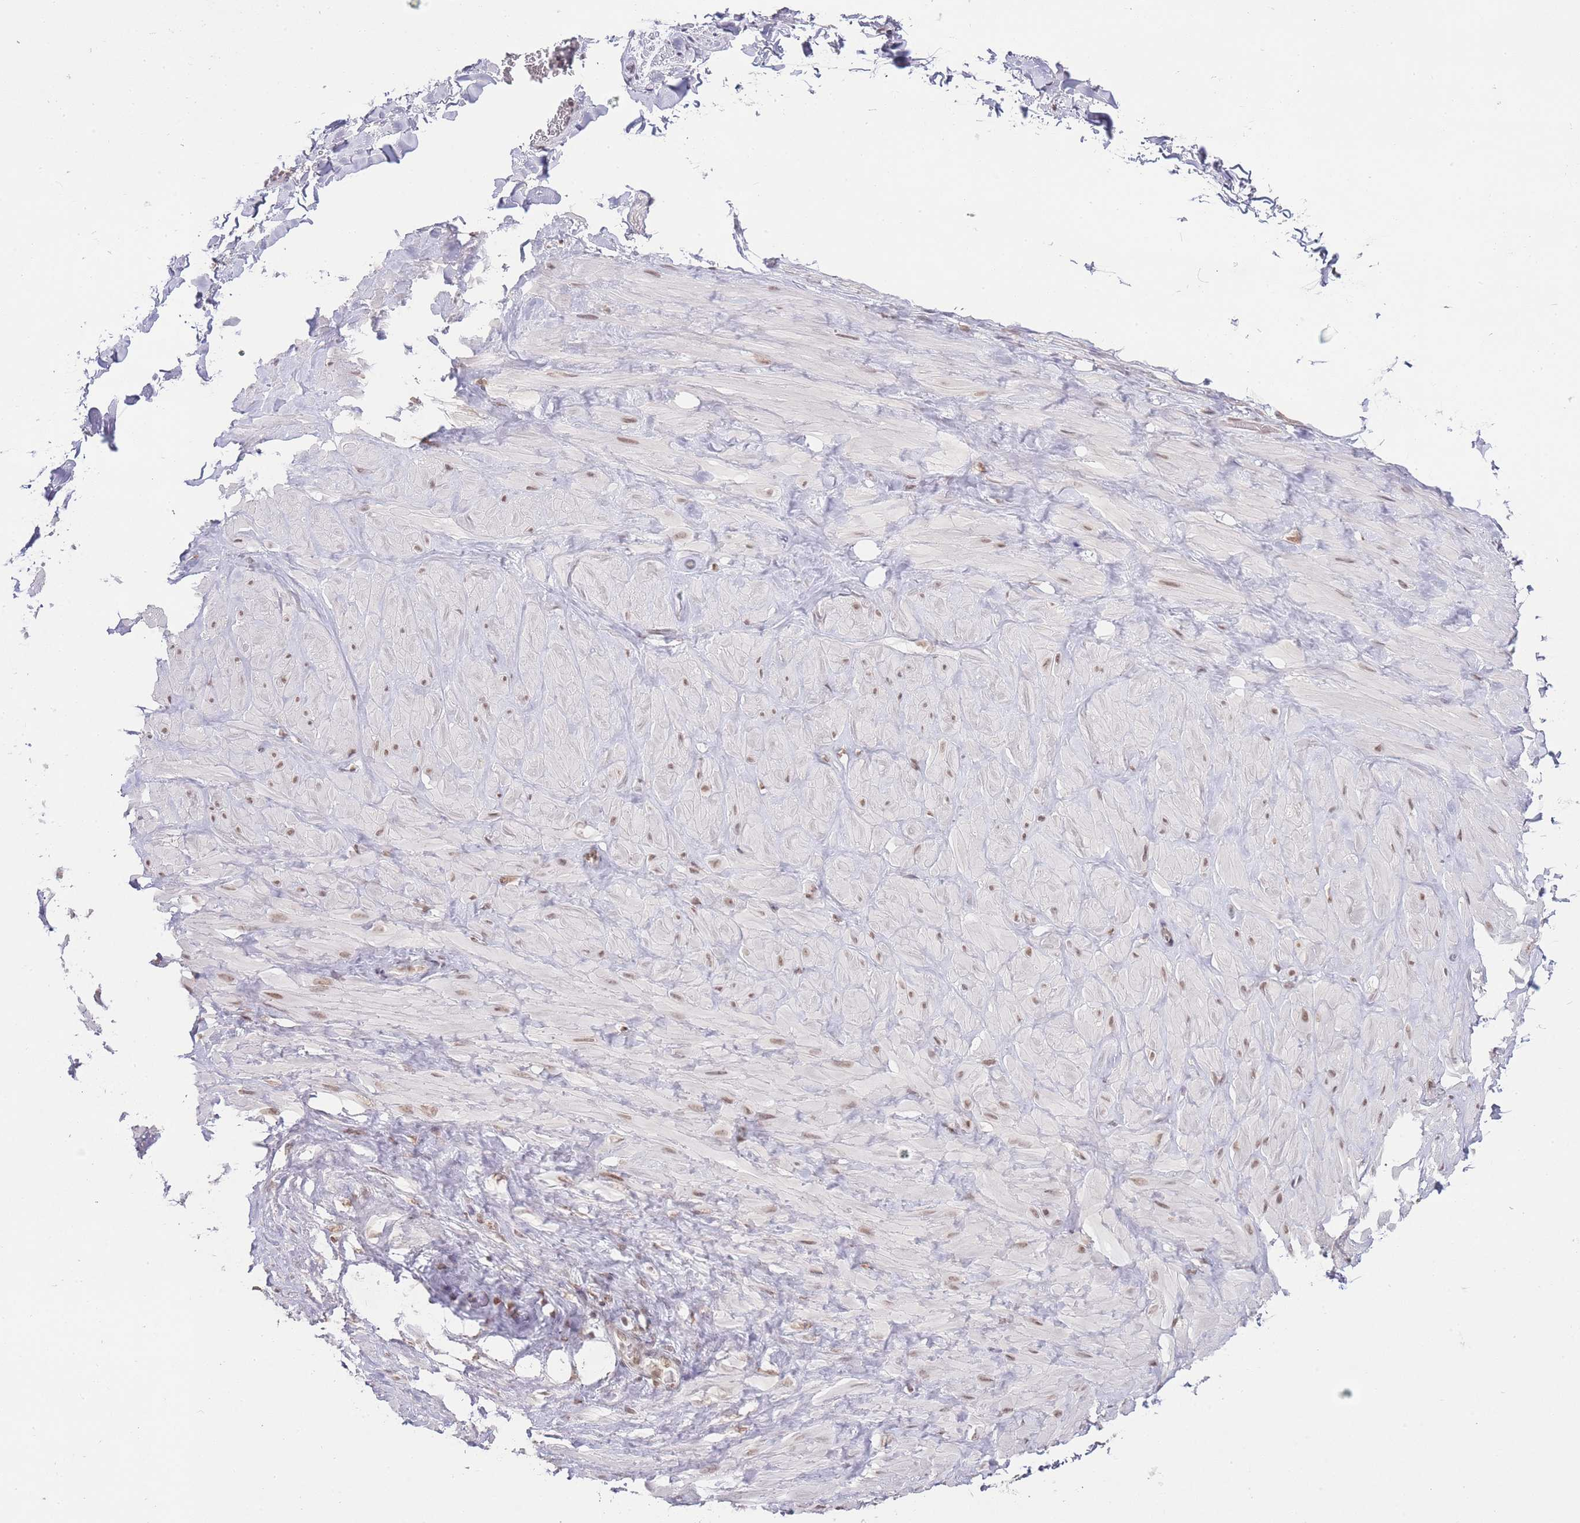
{"staining": {"intensity": "weak", "quantity": ">75%", "location": "nuclear"}, "tissue": "adipose tissue", "cell_type": "Adipocytes", "image_type": "normal", "snomed": [{"axis": "morphology", "description": "Normal tissue, NOS"}, {"axis": "topography", "description": "Soft tissue"}, {"axis": "topography", "description": "Adipose tissue"}, {"axis": "topography", "description": "Vascular tissue"}, {"axis": "topography", "description": "Peripheral nerve tissue"}], "caption": "Adipose tissue stained with a brown dye reveals weak nuclear positive expression in about >75% of adipocytes.", "gene": "TMED3", "patient": {"sex": "male", "age": 46}}